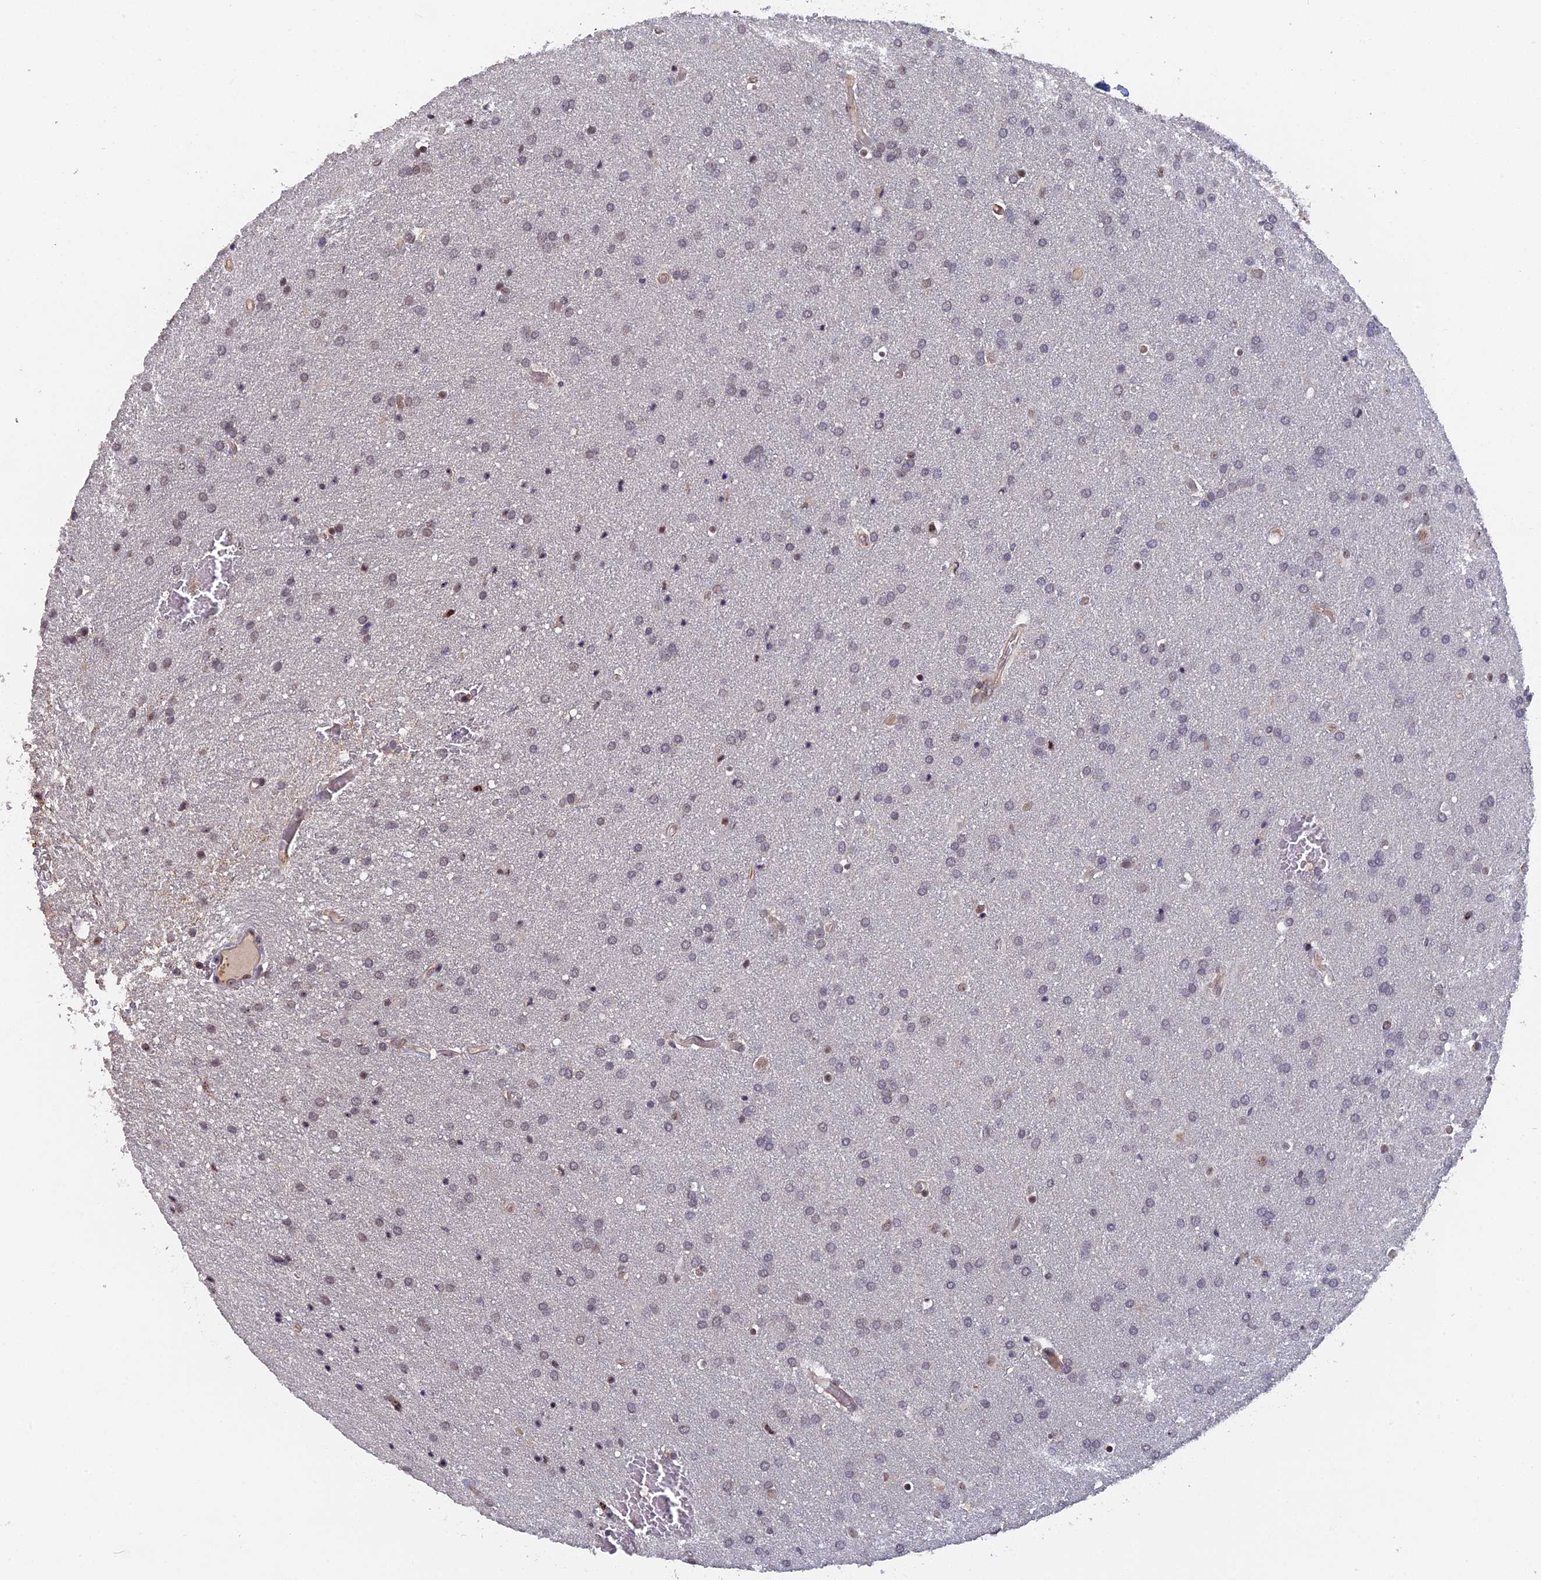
{"staining": {"intensity": "negative", "quantity": "none", "location": "none"}, "tissue": "glioma", "cell_type": "Tumor cells", "image_type": "cancer", "snomed": [{"axis": "morphology", "description": "Glioma, malignant, Low grade"}, {"axis": "topography", "description": "Brain"}], "caption": "There is no significant staining in tumor cells of glioma.", "gene": "FAM98C", "patient": {"sex": "female", "age": 32}}